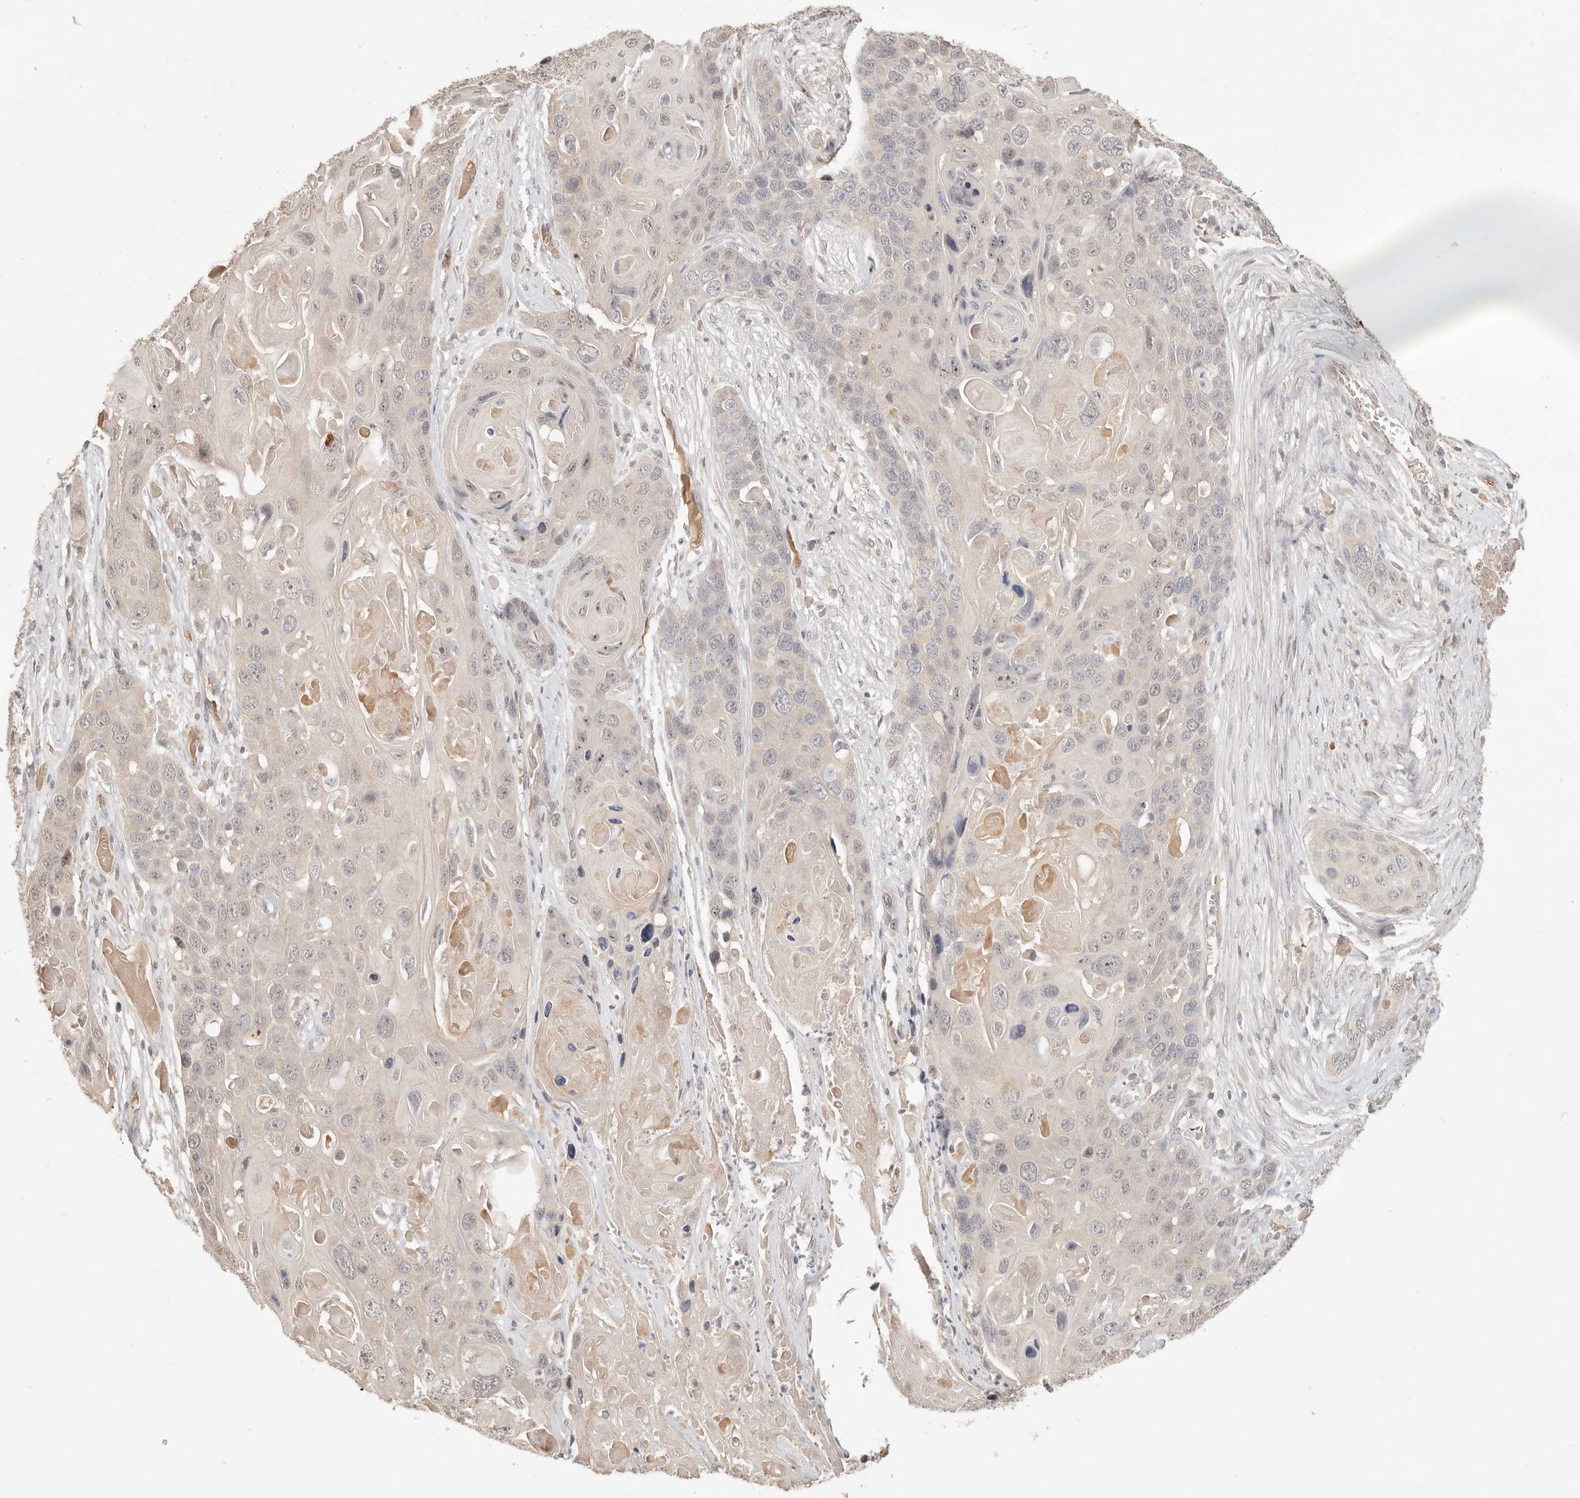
{"staining": {"intensity": "weak", "quantity": "25%-75%", "location": "nuclear"}, "tissue": "skin cancer", "cell_type": "Tumor cells", "image_type": "cancer", "snomed": [{"axis": "morphology", "description": "Squamous cell carcinoma, NOS"}, {"axis": "topography", "description": "Skin"}], "caption": "DAB (3,3'-diaminobenzidine) immunohistochemical staining of skin cancer demonstrates weak nuclear protein staining in about 25%-75% of tumor cells. The protein is shown in brown color, while the nuclei are stained blue.", "gene": "MEP1A", "patient": {"sex": "male", "age": 55}}